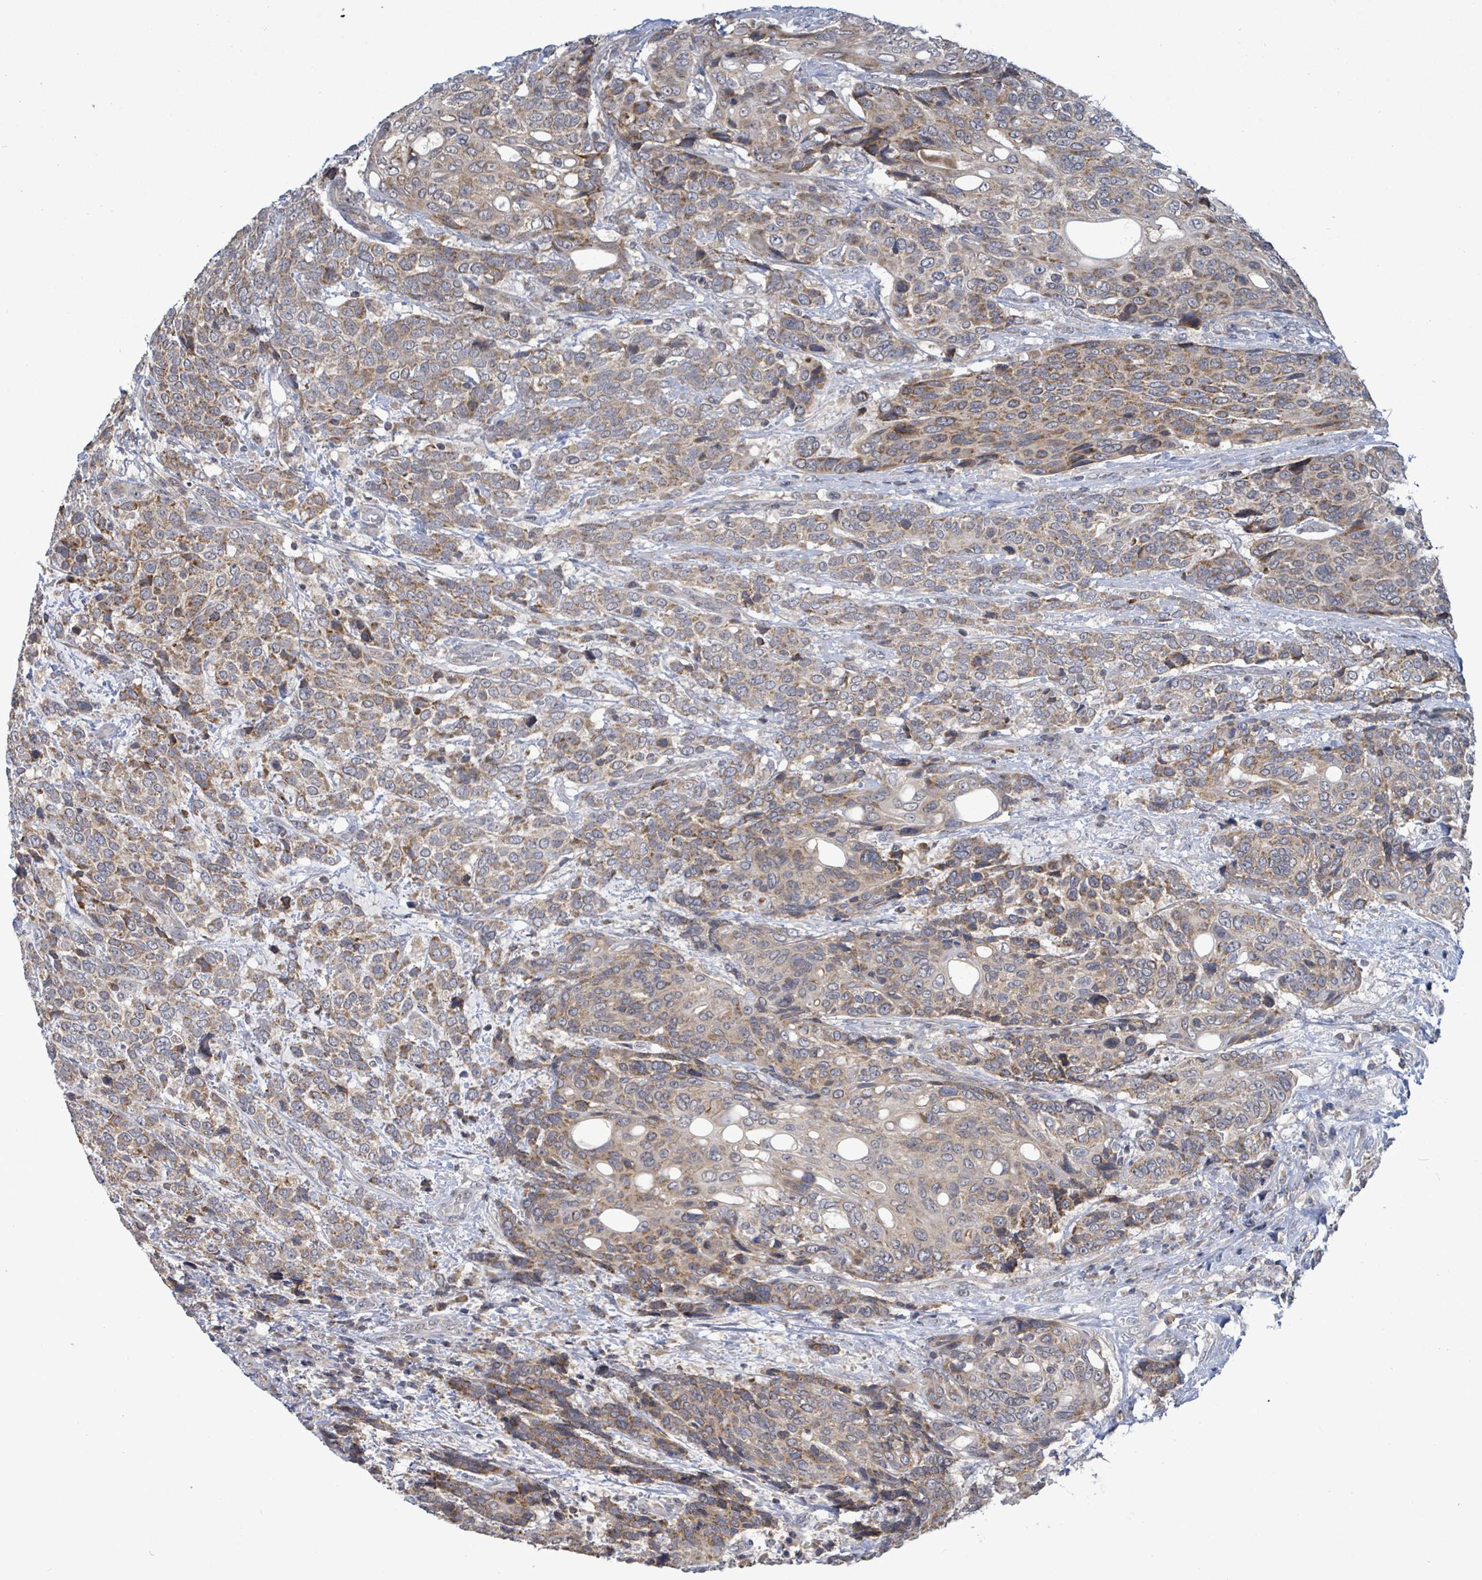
{"staining": {"intensity": "moderate", "quantity": "25%-75%", "location": "cytoplasmic/membranous"}, "tissue": "urothelial cancer", "cell_type": "Tumor cells", "image_type": "cancer", "snomed": [{"axis": "morphology", "description": "Urothelial carcinoma, High grade"}, {"axis": "topography", "description": "Urinary bladder"}], "caption": "Protein expression analysis of human urothelial cancer reveals moderate cytoplasmic/membranous expression in about 25%-75% of tumor cells.", "gene": "COQ10B", "patient": {"sex": "female", "age": 70}}